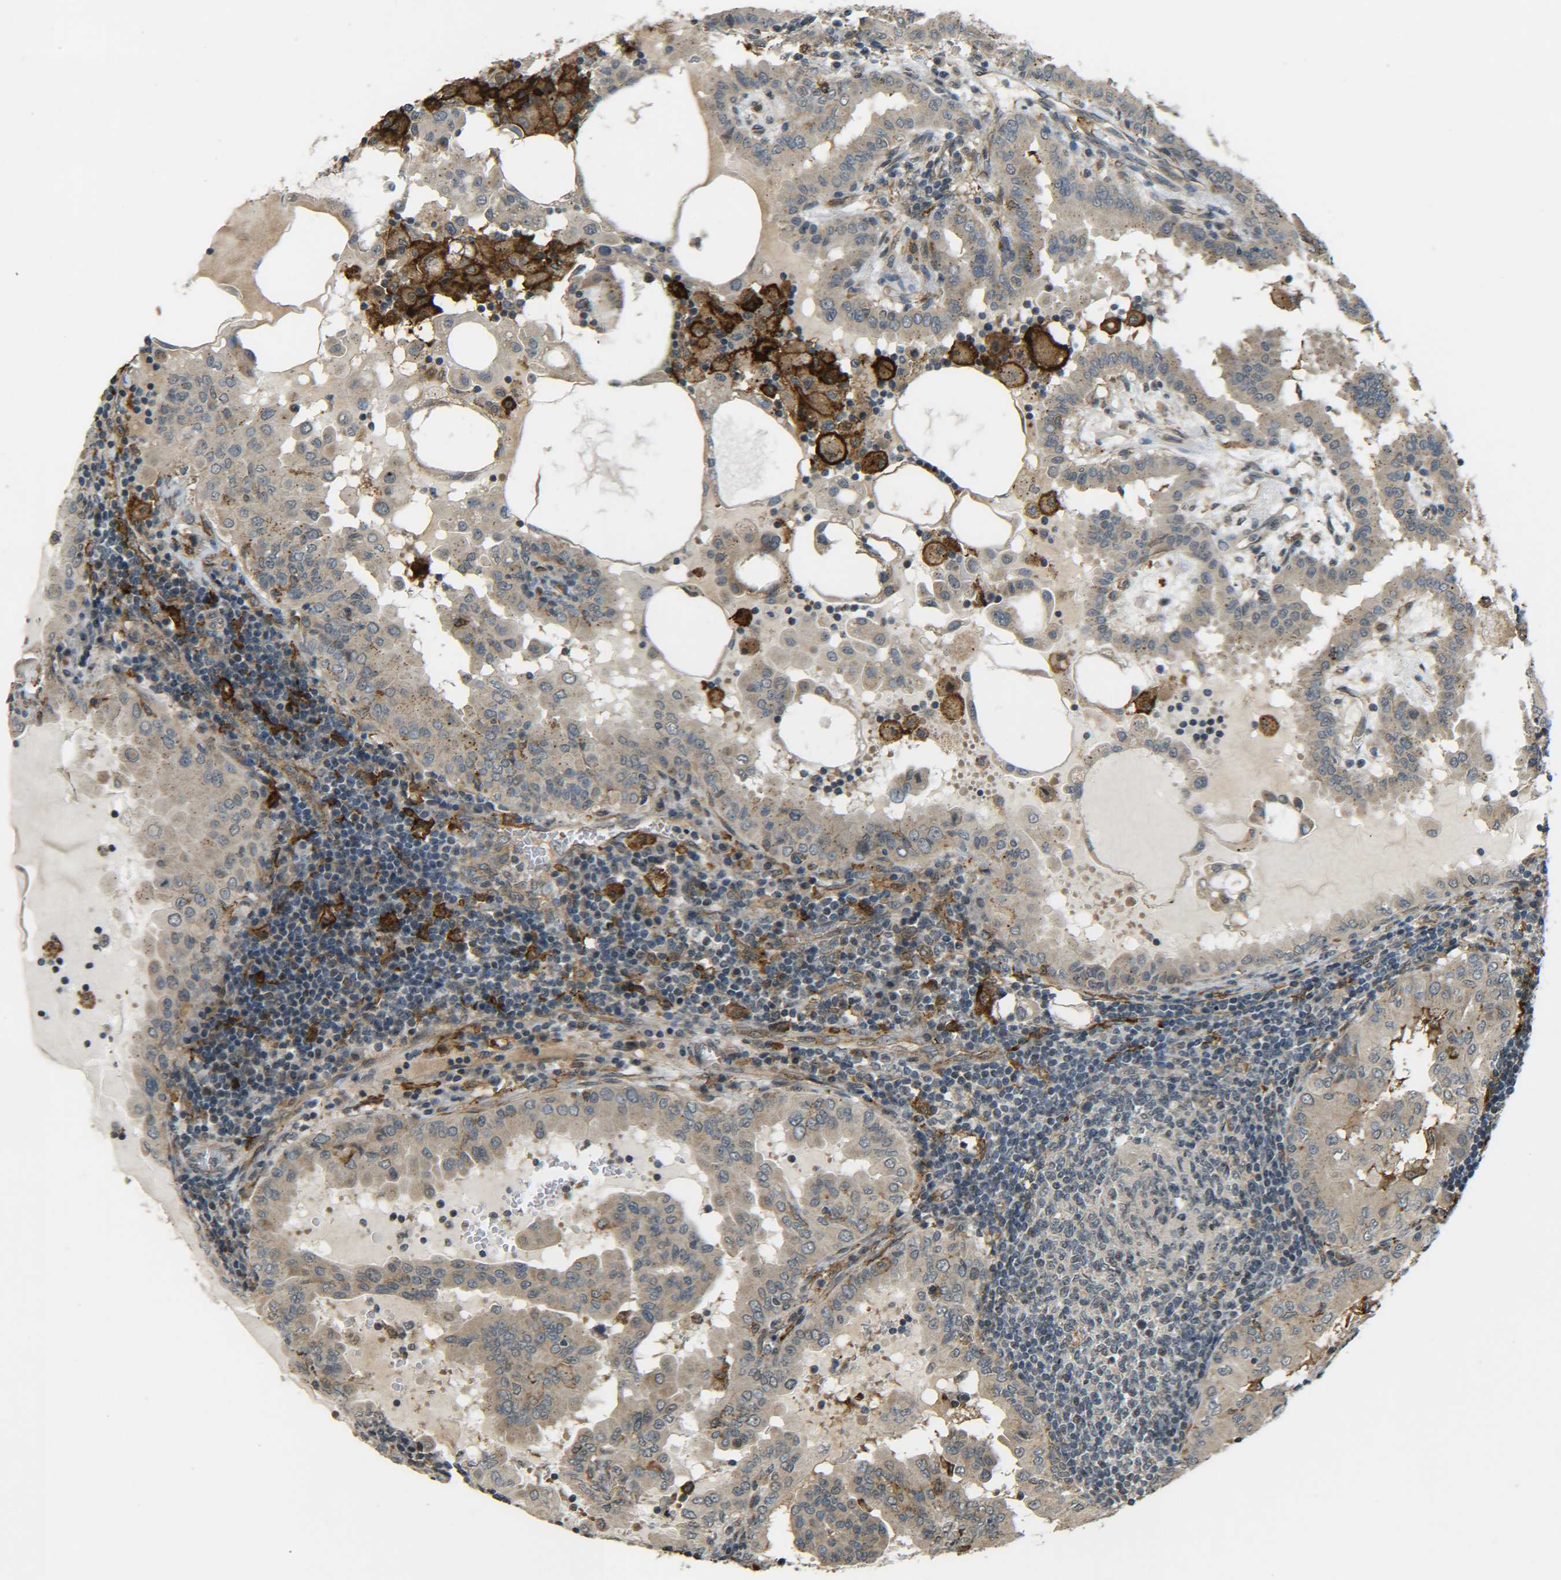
{"staining": {"intensity": "weak", "quantity": ">75%", "location": "cytoplasmic/membranous"}, "tissue": "thyroid cancer", "cell_type": "Tumor cells", "image_type": "cancer", "snomed": [{"axis": "morphology", "description": "Papillary adenocarcinoma, NOS"}, {"axis": "topography", "description": "Thyroid gland"}], "caption": "Brown immunohistochemical staining in papillary adenocarcinoma (thyroid) shows weak cytoplasmic/membranous expression in about >75% of tumor cells.", "gene": "DAB2", "patient": {"sex": "male", "age": 33}}